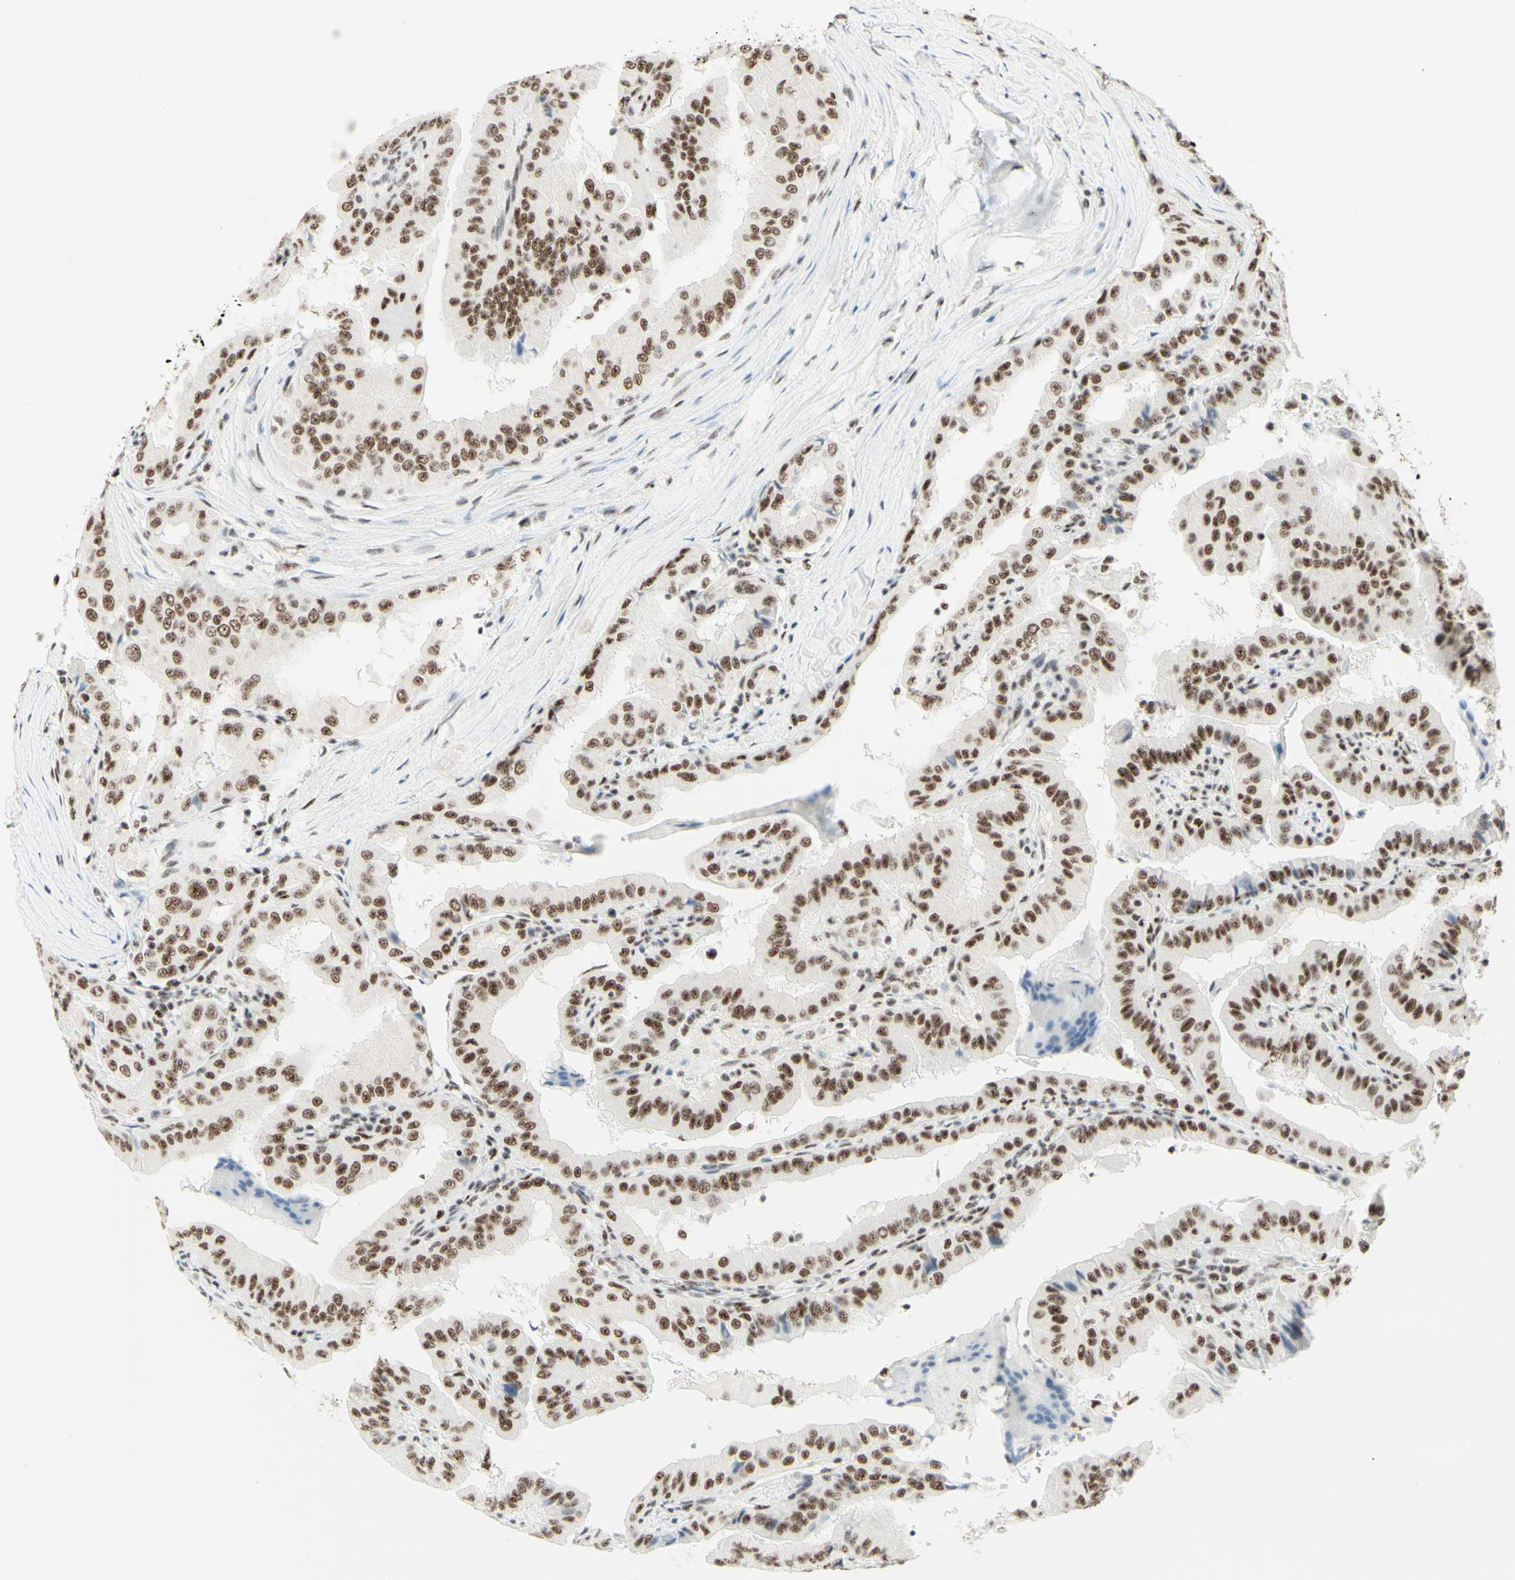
{"staining": {"intensity": "moderate", "quantity": ">75%", "location": "nuclear"}, "tissue": "thyroid cancer", "cell_type": "Tumor cells", "image_type": "cancer", "snomed": [{"axis": "morphology", "description": "Papillary adenocarcinoma, NOS"}, {"axis": "topography", "description": "Thyroid gland"}], "caption": "This is a micrograph of immunohistochemistry (IHC) staining of thyroid papillary adenocarcinoma, which shows moderate positivity in the nuclear of tumor cells.", "gene": "WTAP", "patient": {"sex": "male", "age": 33}}